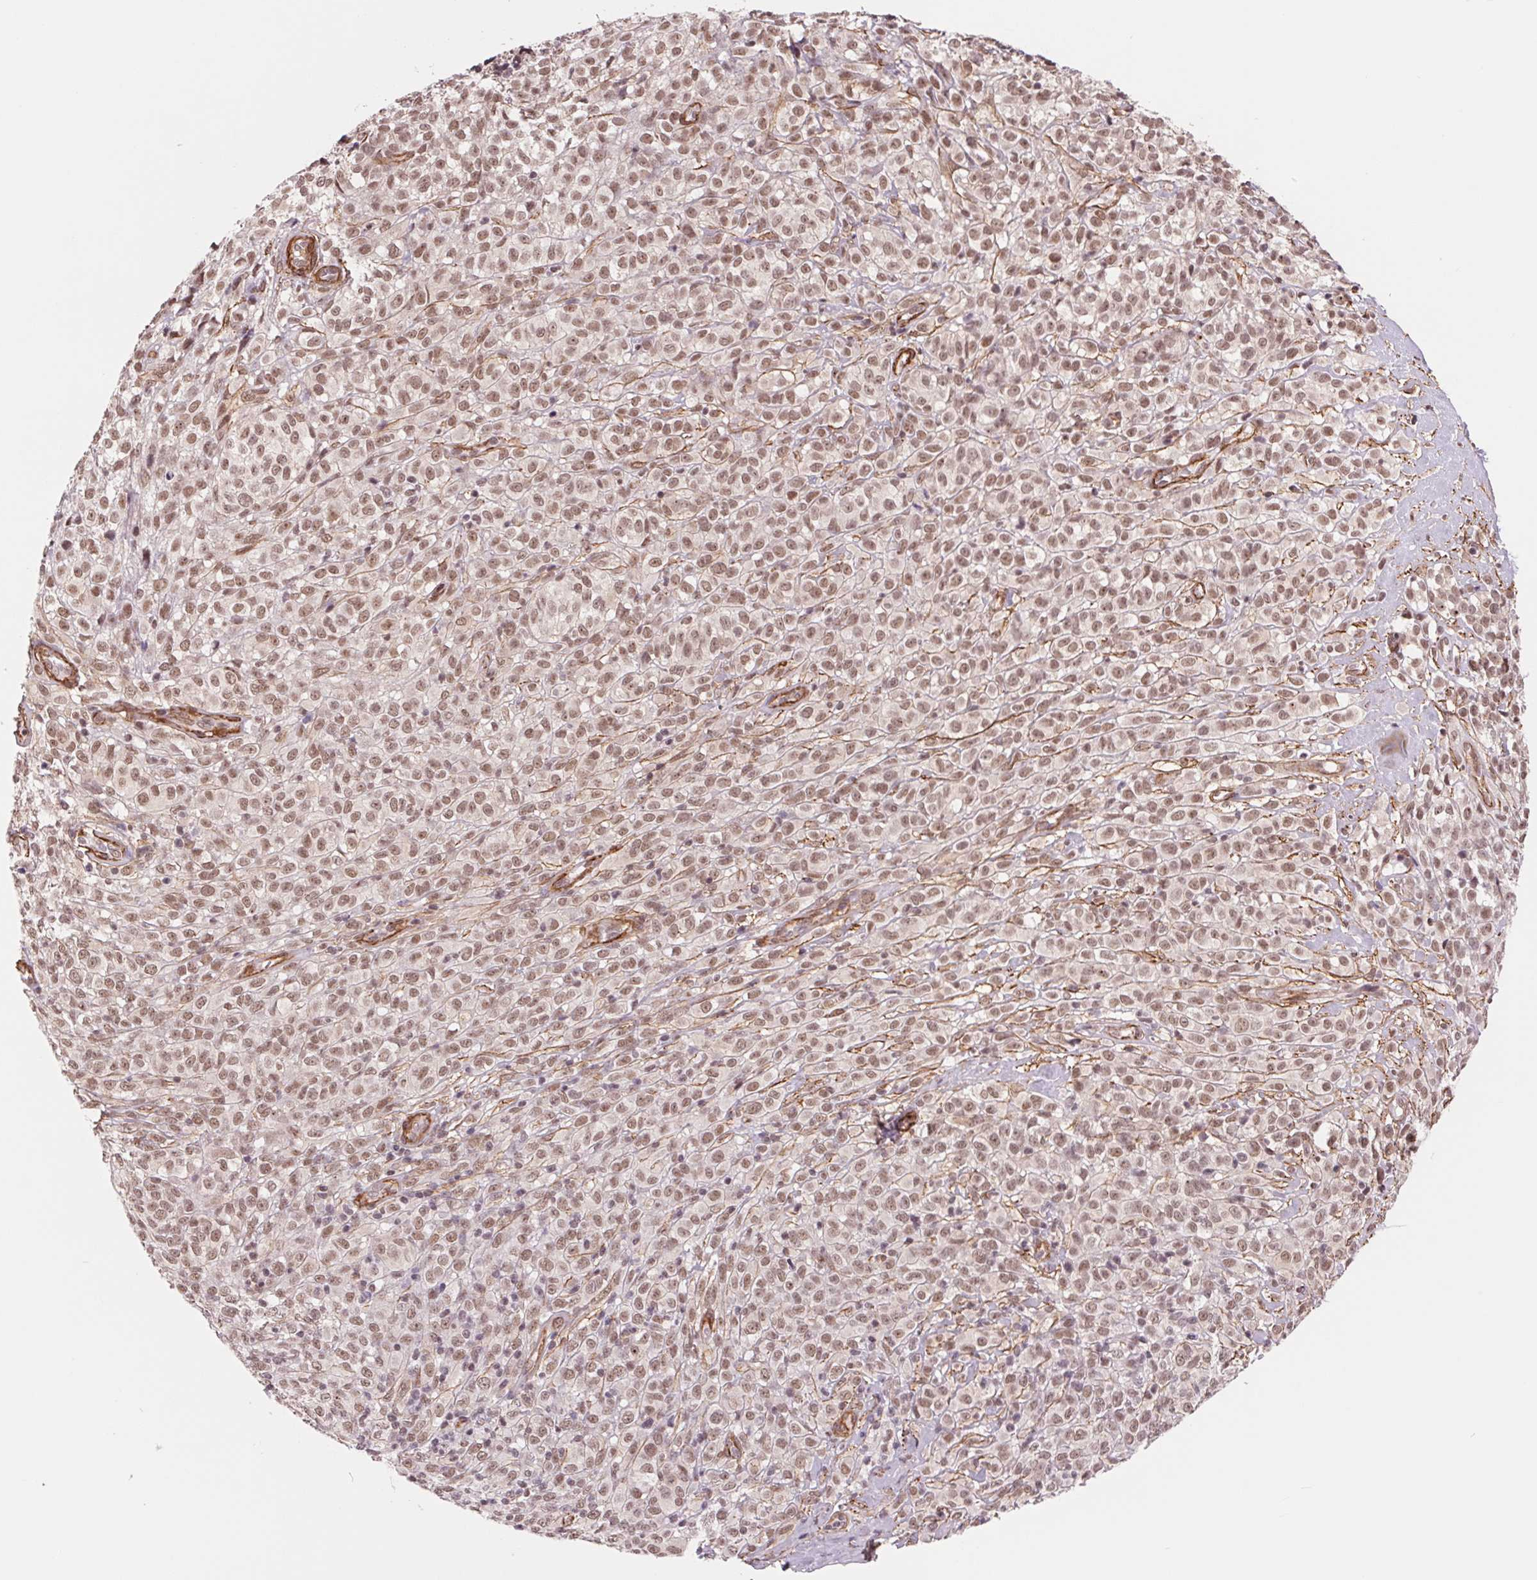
{"staining": {"intensity": "moderate", "quantity": ">75%", "location": "nuclear"}, "tissue": "melanoma", "cell_type": "Tumor cells", "image_type": "cancer", "snomed": [{"axis": "morphology", "description": "Malignant melanoma, NOS"}, {"axis": "topography", "description": "Skin"}], "caption": "Approximately >75% of tumor cells in malignant melanoma reveal moderate nuclear protein expression as visualized by brown immunohistochemical staining.", "gene": "BCAT1", "patient": {"sex": "male", "age": 85}}